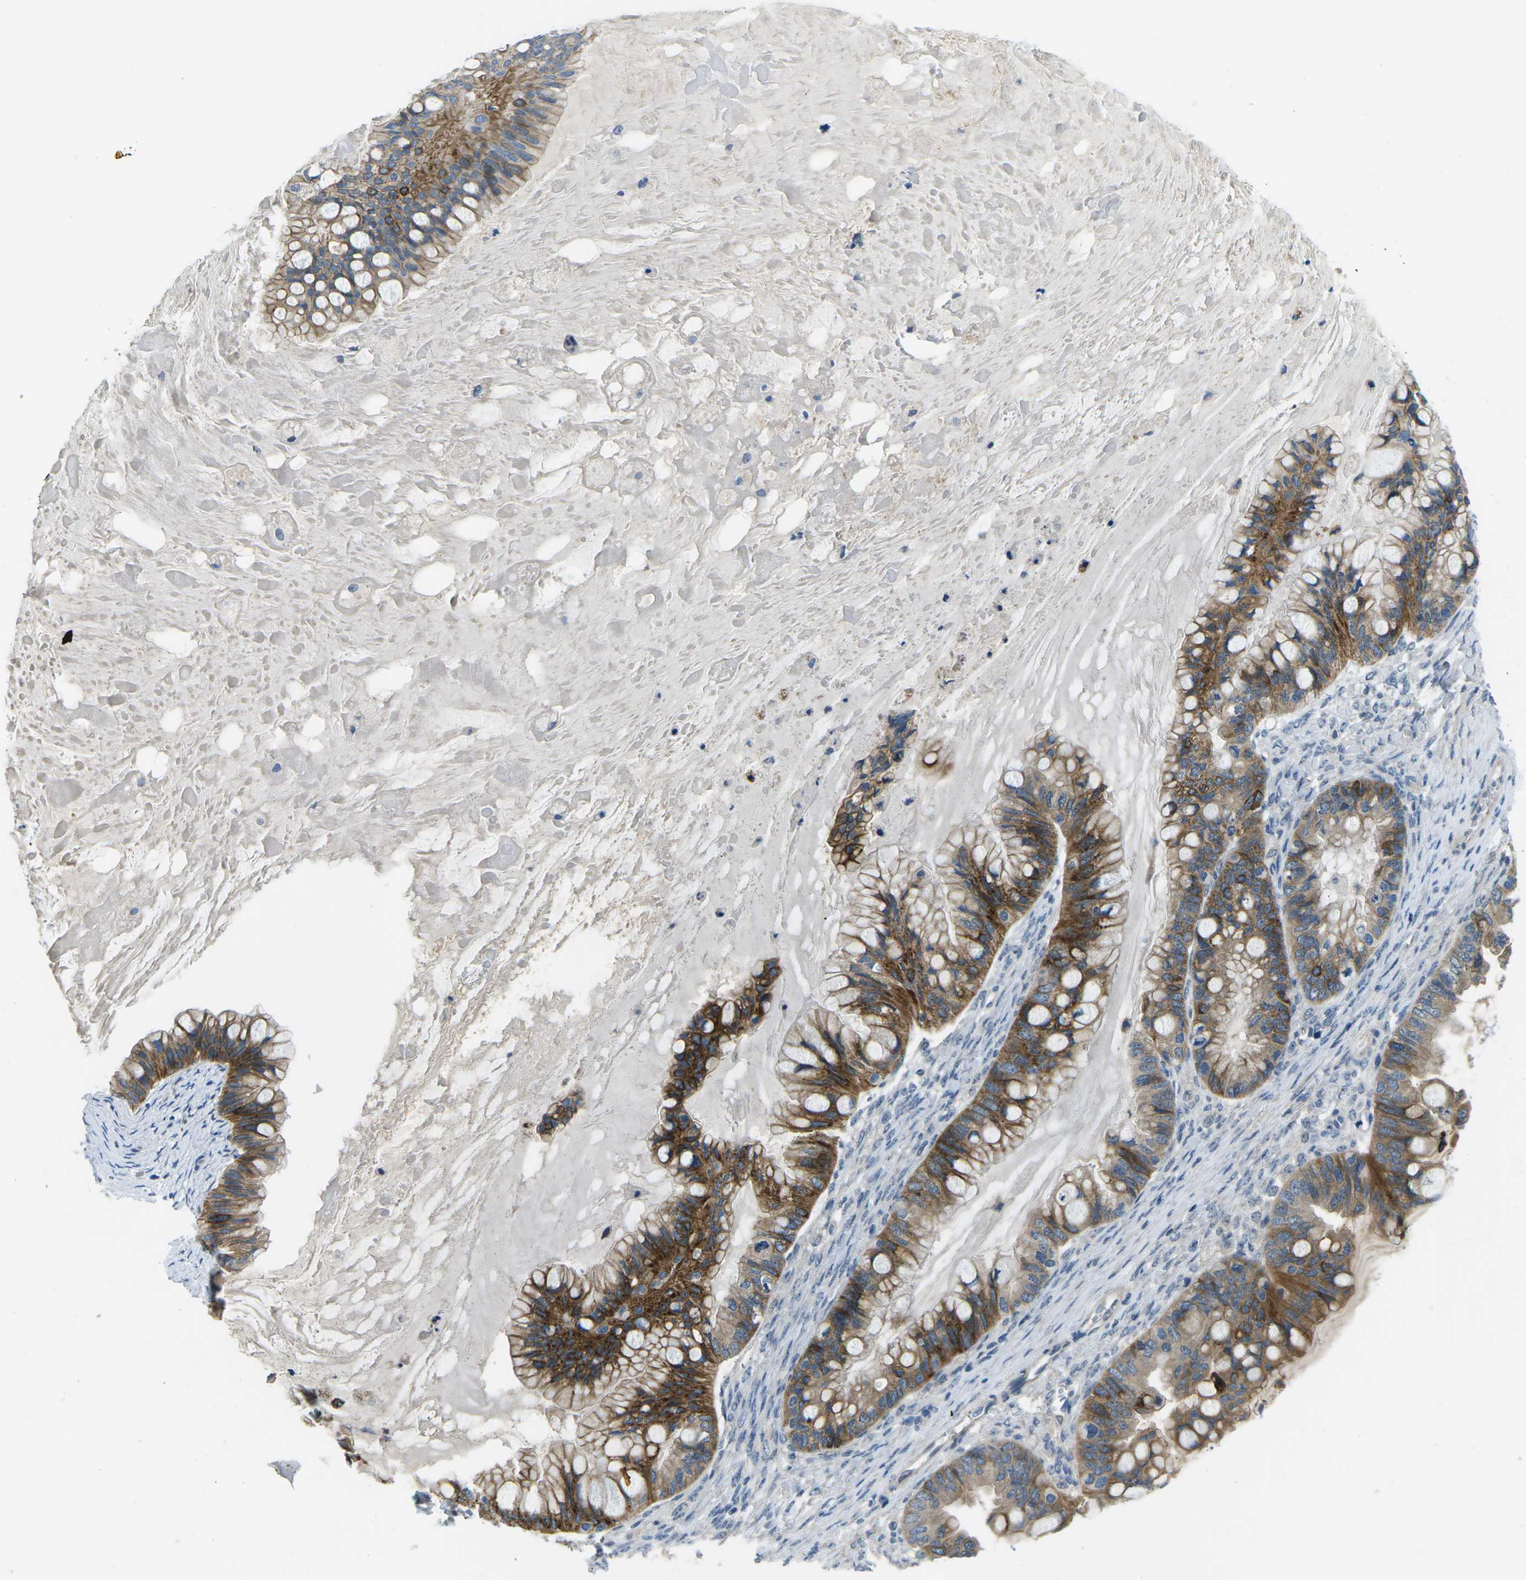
{"staining": {"intensity": "moderate", "quantity": ">75%", "location": "cytoplasmic/membranous"}, "tissue": "ovarian cancer", "cell_type": "Tumor cells", "image_type": "cancer", "snomed": [{"axis": "morphology", "description": "Cystadenocarcinoma, mucinous, NOS"}, {"axis": "topography", "description": "Ovary"}], "caption": "Mucinous cystadenocarcinoma (ovarian) tissue demonstrates moderate cytoplasmic/membranous expression in approximately >75% of tumor cells", "gene": "CTNND1", "patient": {"sex": "female", "age": 80}}